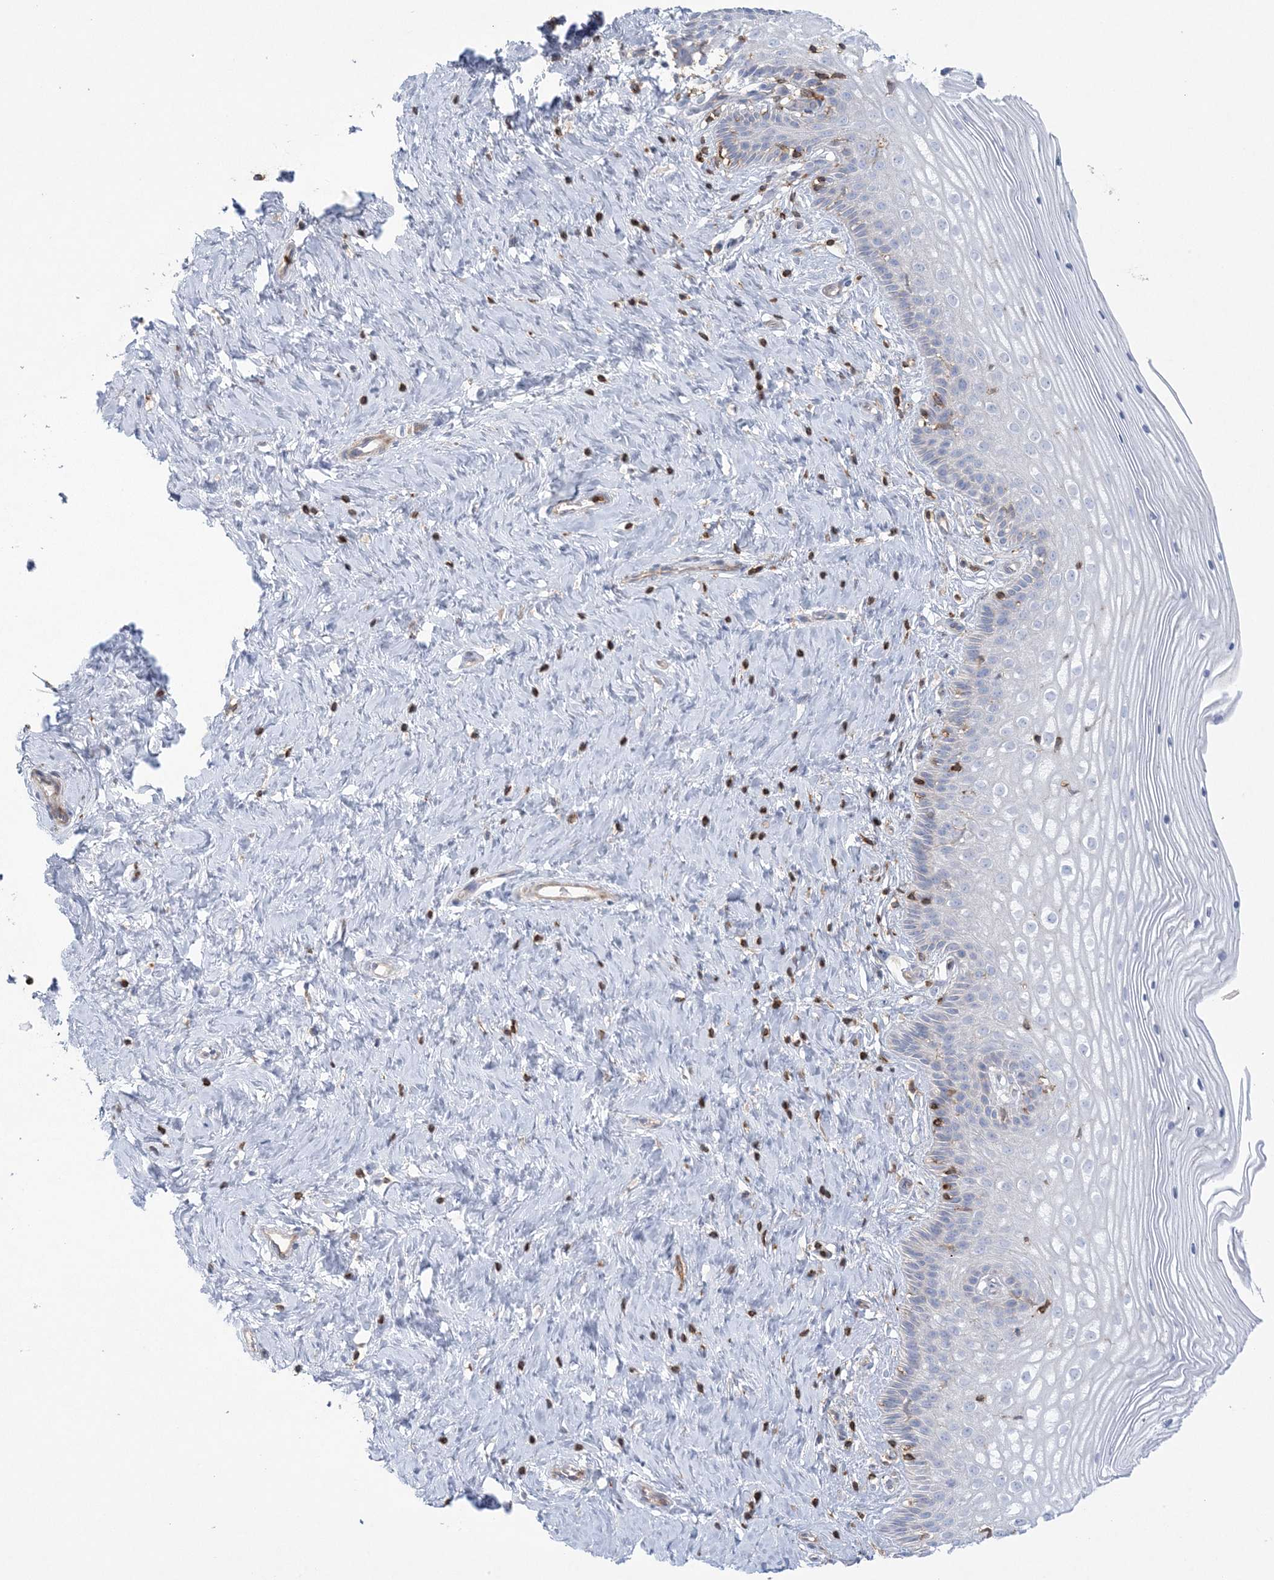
{"staining": {"intensity": "moderate", "quantity": "25%-75%", "location": "cytoplasmic/membranous"}, "tissue": "cervix", "cell_type": "Glandular cells", "image_type": "normal", "snomed": [{"axis": "morphology", "description": "Normal tissue, NOS"}, {"axis": "topography", "description": "Cervix"}], "caption": "DAB (3,3'-diaminobenzidine) immunohistochemical staining of benign cervix shows moderate cytoplasmic/membranous protein positivity in approximately 25%-75% of glandular cells.", "gene": "ARHGAP30", "patient": {"sex": "female", "age": 33}}